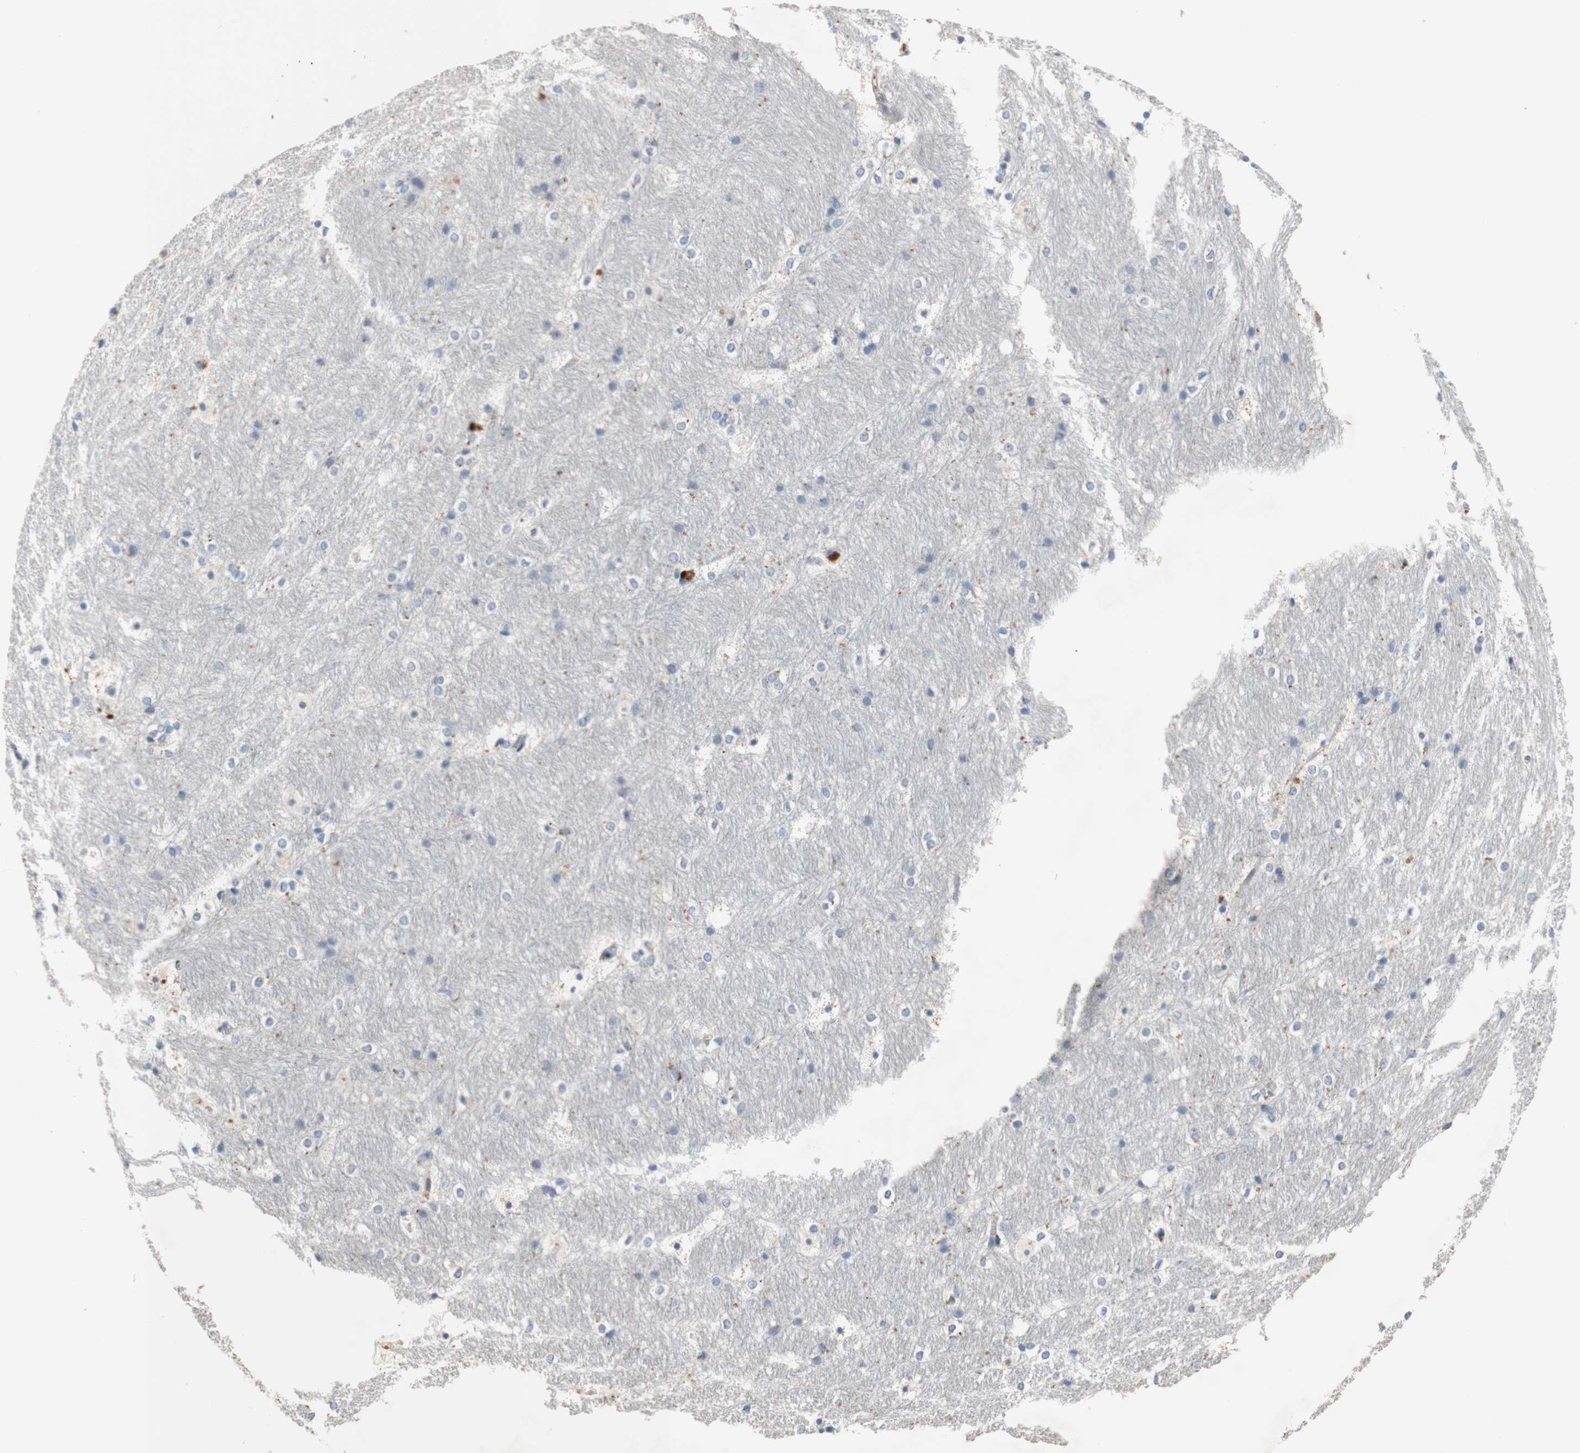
{"staining": {"intensity": "moderate", "quantity": "<25%", "location": "cytoplasmic/membranous"}, "tissue": "hippocampus", "cell_type": "Glial cells", "image_type": "normal", "snomed": [{"axis": "morphology", "description": "Normal tissue, NOS"}, {"axis": "topography", "description": "Hippocampus"}], "caption": "The histopathology image demonstrates immunohistochemical staining of normal hippocampus. There is moderate cytoplasmic/membranous expression is appreciated in about <25% of glial cells. (Brightfield microscopy of DAB IHC at high magnification).", "gene": "CDON", "patient": {"sex": "female", "age": 19}}